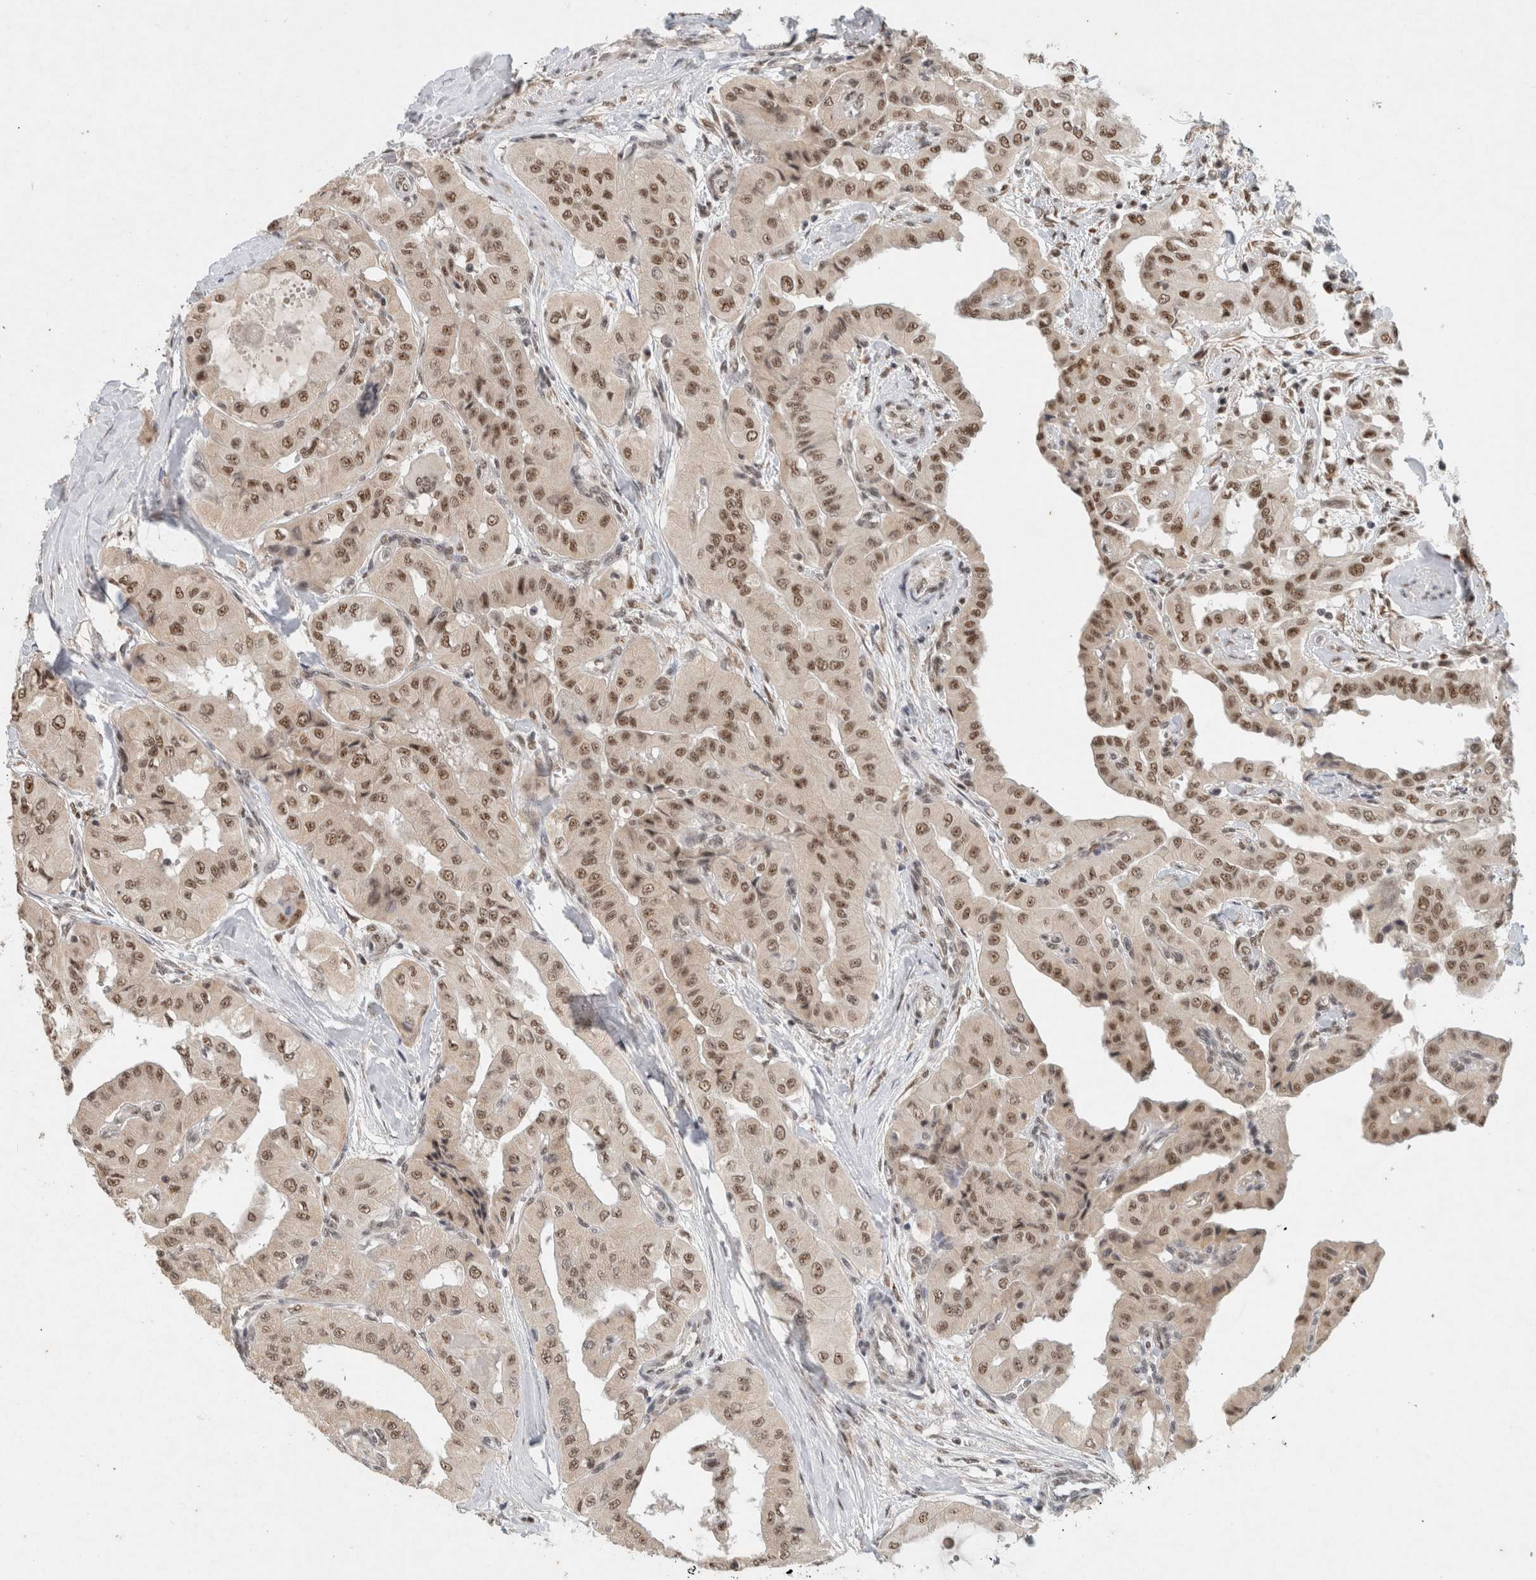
{"staining": {"intensity": "moderate", "quantity": ">75%", "location": "nuclear"}, "tissue": "thyroid cancer", "cell_type": "Tumor cells", "image_type": "cancer", "snomed": [{"axis": "morphology", "description": "Papillary adenocarcinoma, NOS"}, {"axis": "topography", "description": "Thyroid gland"}], "caption": "Protein expression analysis of papillary adenocarcinoma (thyroid) exhibits moderate nuclear expression in about >75% of tumor cells. (DAB (3,3'-diaminobenzidine) IHC with brightfield microscopy, high magnification).", "gene": "DDX42", "patient": {"sex": "female", "age": 59}}